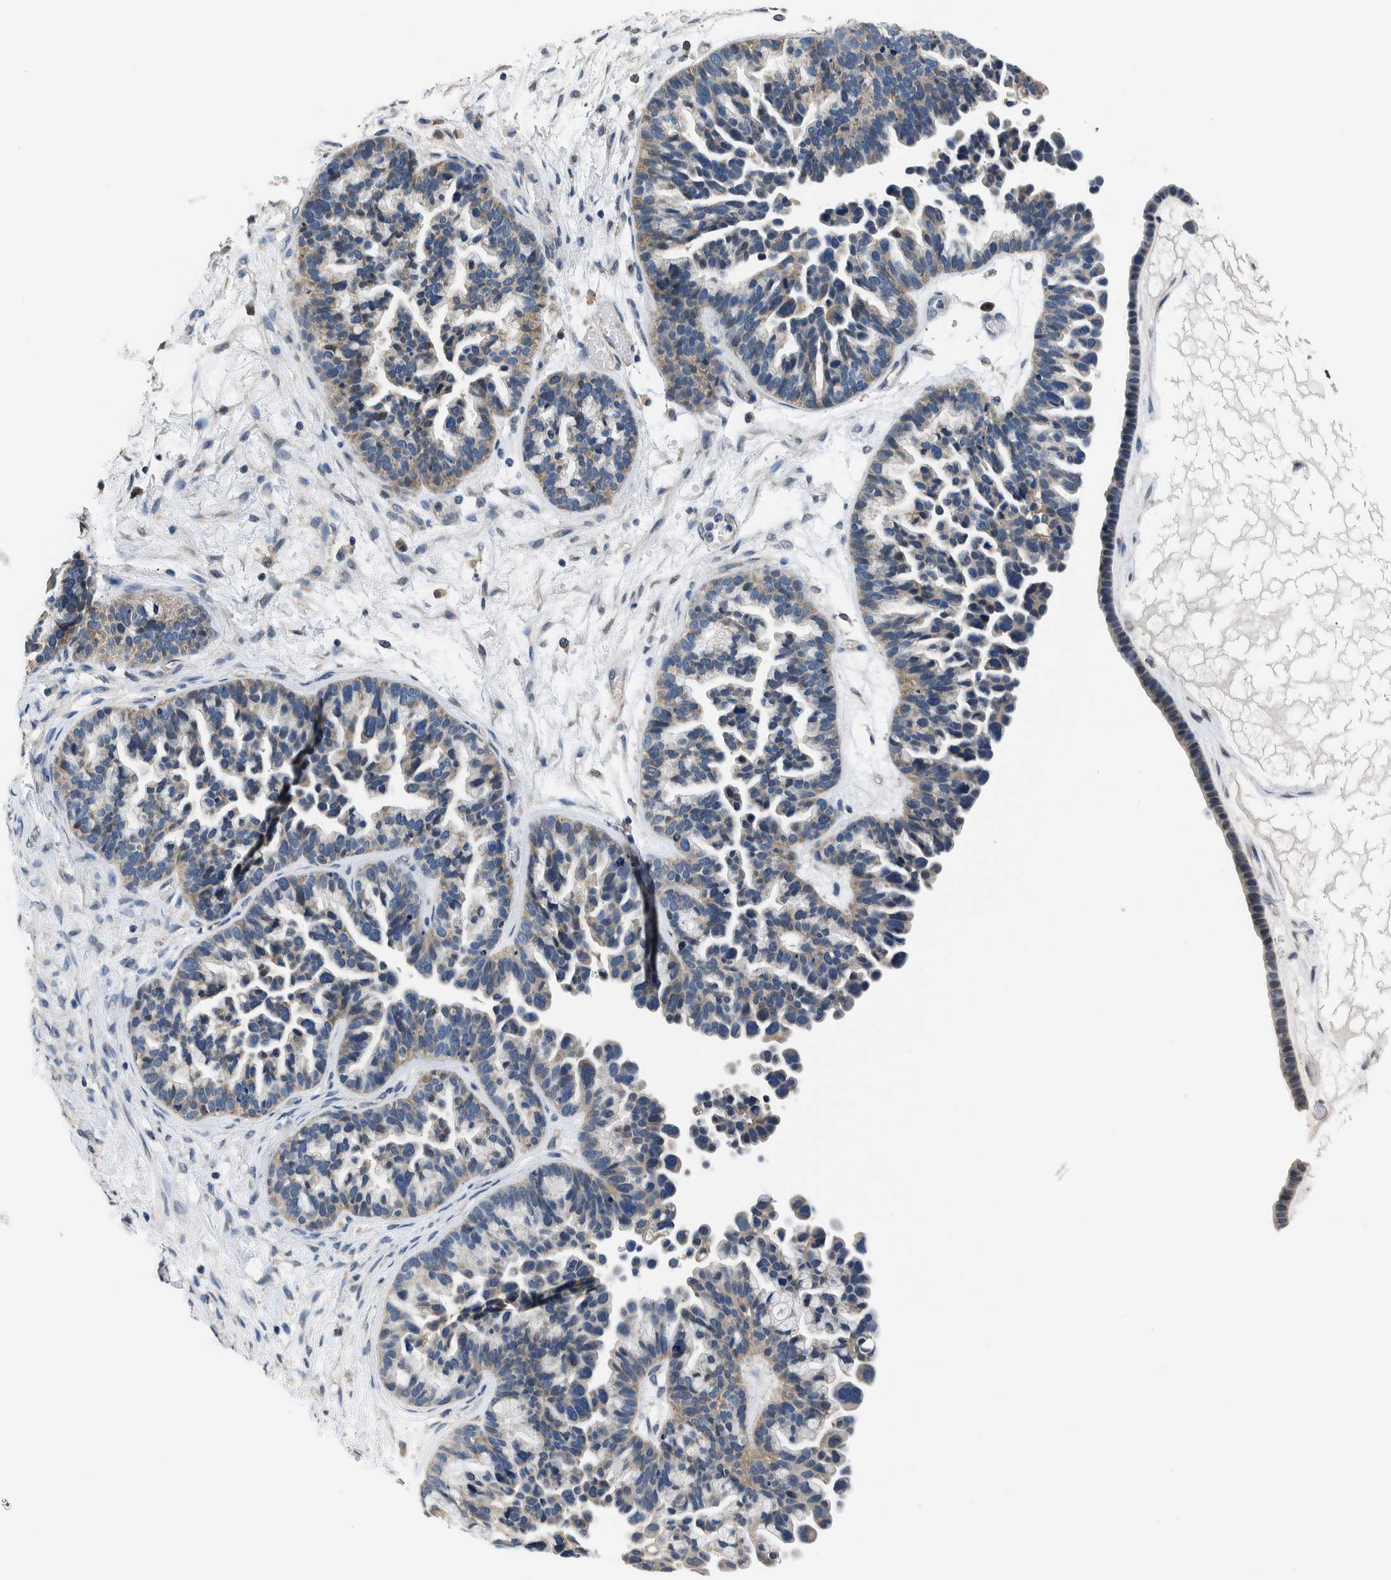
{"staining": {"intensity": "weak", "quantity": "25%-75%", "location": "cytoplasmic/membranous"}, "tissue": "ovarian cancer", "cell_type": "Tumor cells", "image_type": "cancer", "snomed": [{"axis": "morphology", "description": "Cystadenocarcinoma, serous, NOS"}, {"axis": "topography", "description": "Ovary"}], "caption": "Ovarian cancer (serous cystadenocarcinoma) tissue demonstrates weak cytoplasmic/membranous positivity in approximately 25%-75% of tumor cells (Brightfield microscopy of DAB IHC at high magnification).", "gene": "NIBAN2", "patient": {"sex": "female", "age": 56}}